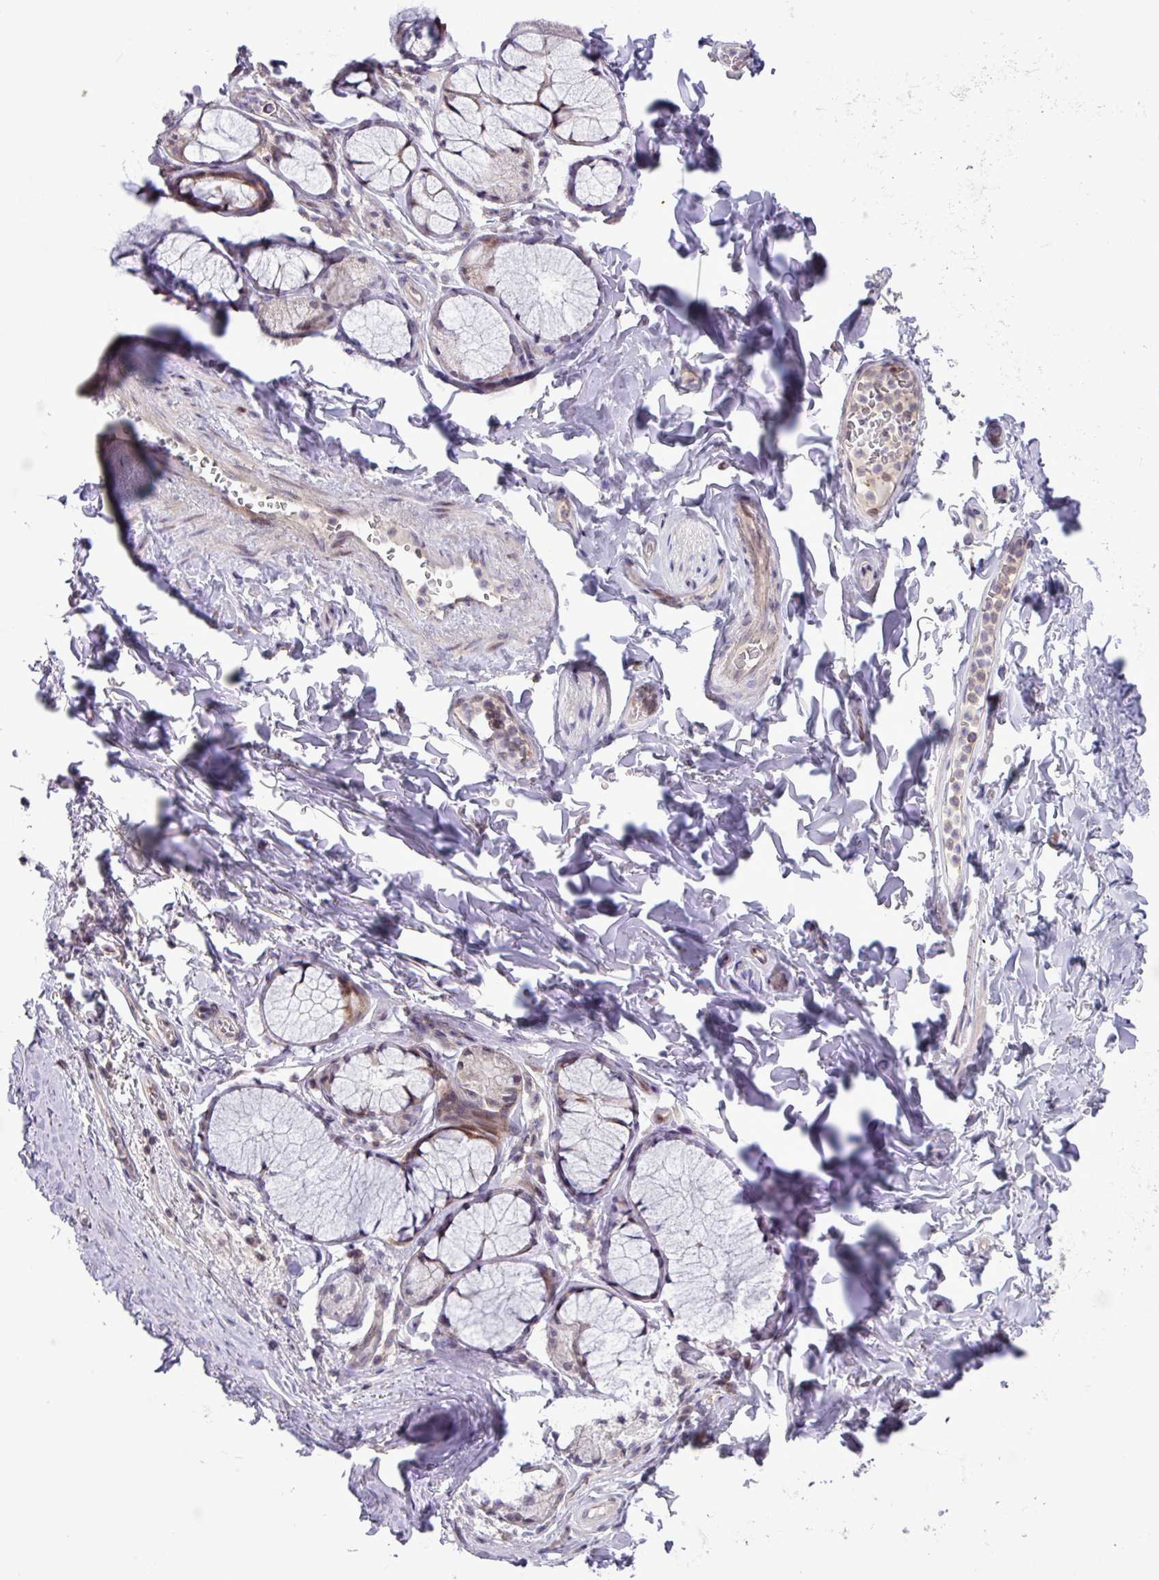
{"staining": {"intensity": "negative", "quantity": "none", "location": "none"}, "tissue": "soft tissue", "cell_type": "Chondrocytes", "image_type": "normal", "snomed": [{"axis": "morphology", "description": "Normal tissue, NOS"}, {"axis": "topography", "description": "Bronchus"}], "caption": "This is a photomicrograph of IHC staining of unremarkable soft tissue, which shows no staining in chondrocytes.", "gene": "RTL3", "patient": {"sex": "male", "age": 70}}